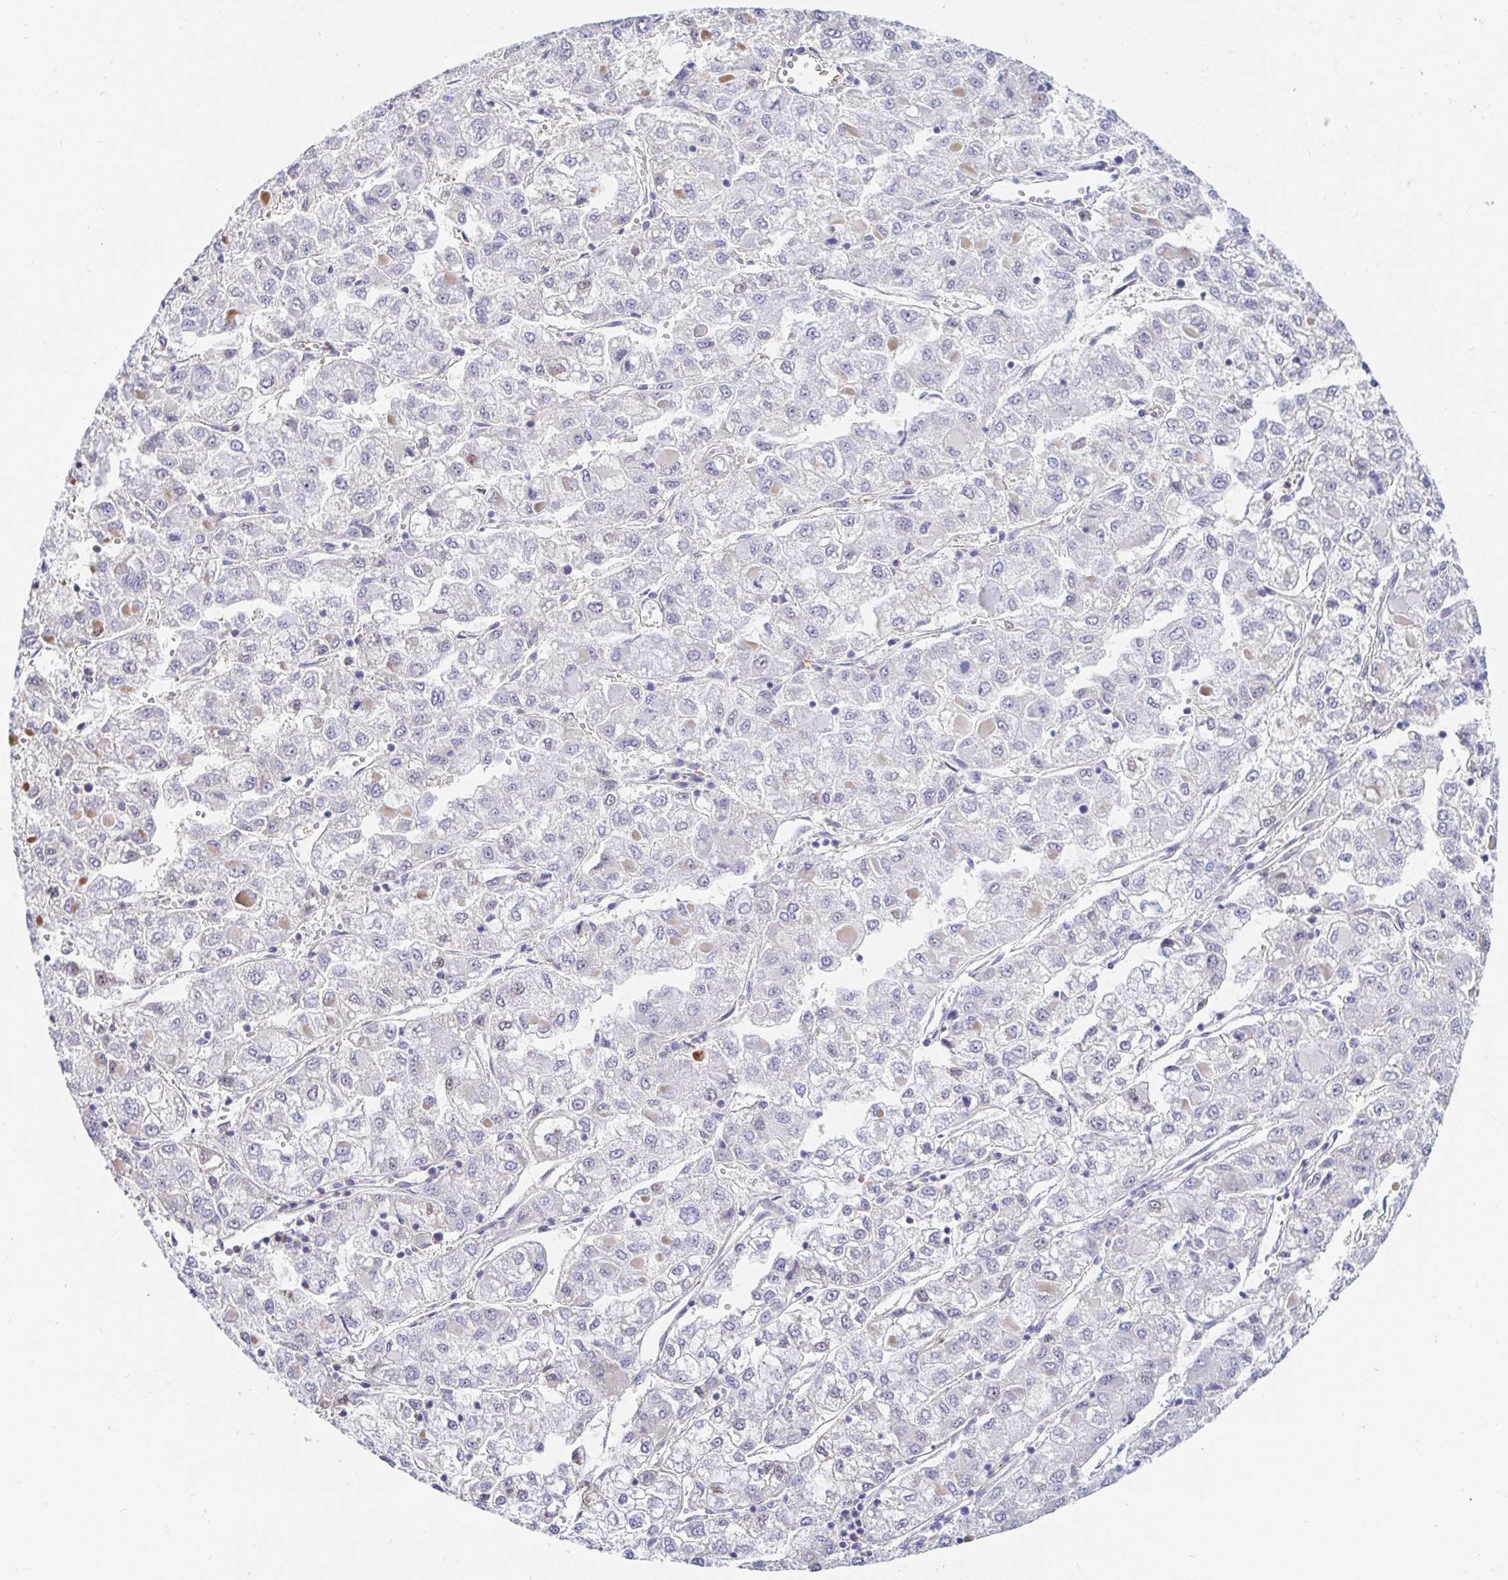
{"staining": {"intensity": "negative", "quantity": "none", "location": "none"}, "tissue": "liver cancer", "cell_type": "Tumor cells", "image_type": "cancer", "snomed": [{"axis": "morphology", "description": "Carcinoma, Hepatocellular, NOS"}, {"axis": "topography", "description": "Liver"}], "caption": "IHC of liver cancer (hepatocellular carcinoma) displays no staining in tumor cells.", "gene": "HINFP", "patient": {"sex": "male", "age": 40}}